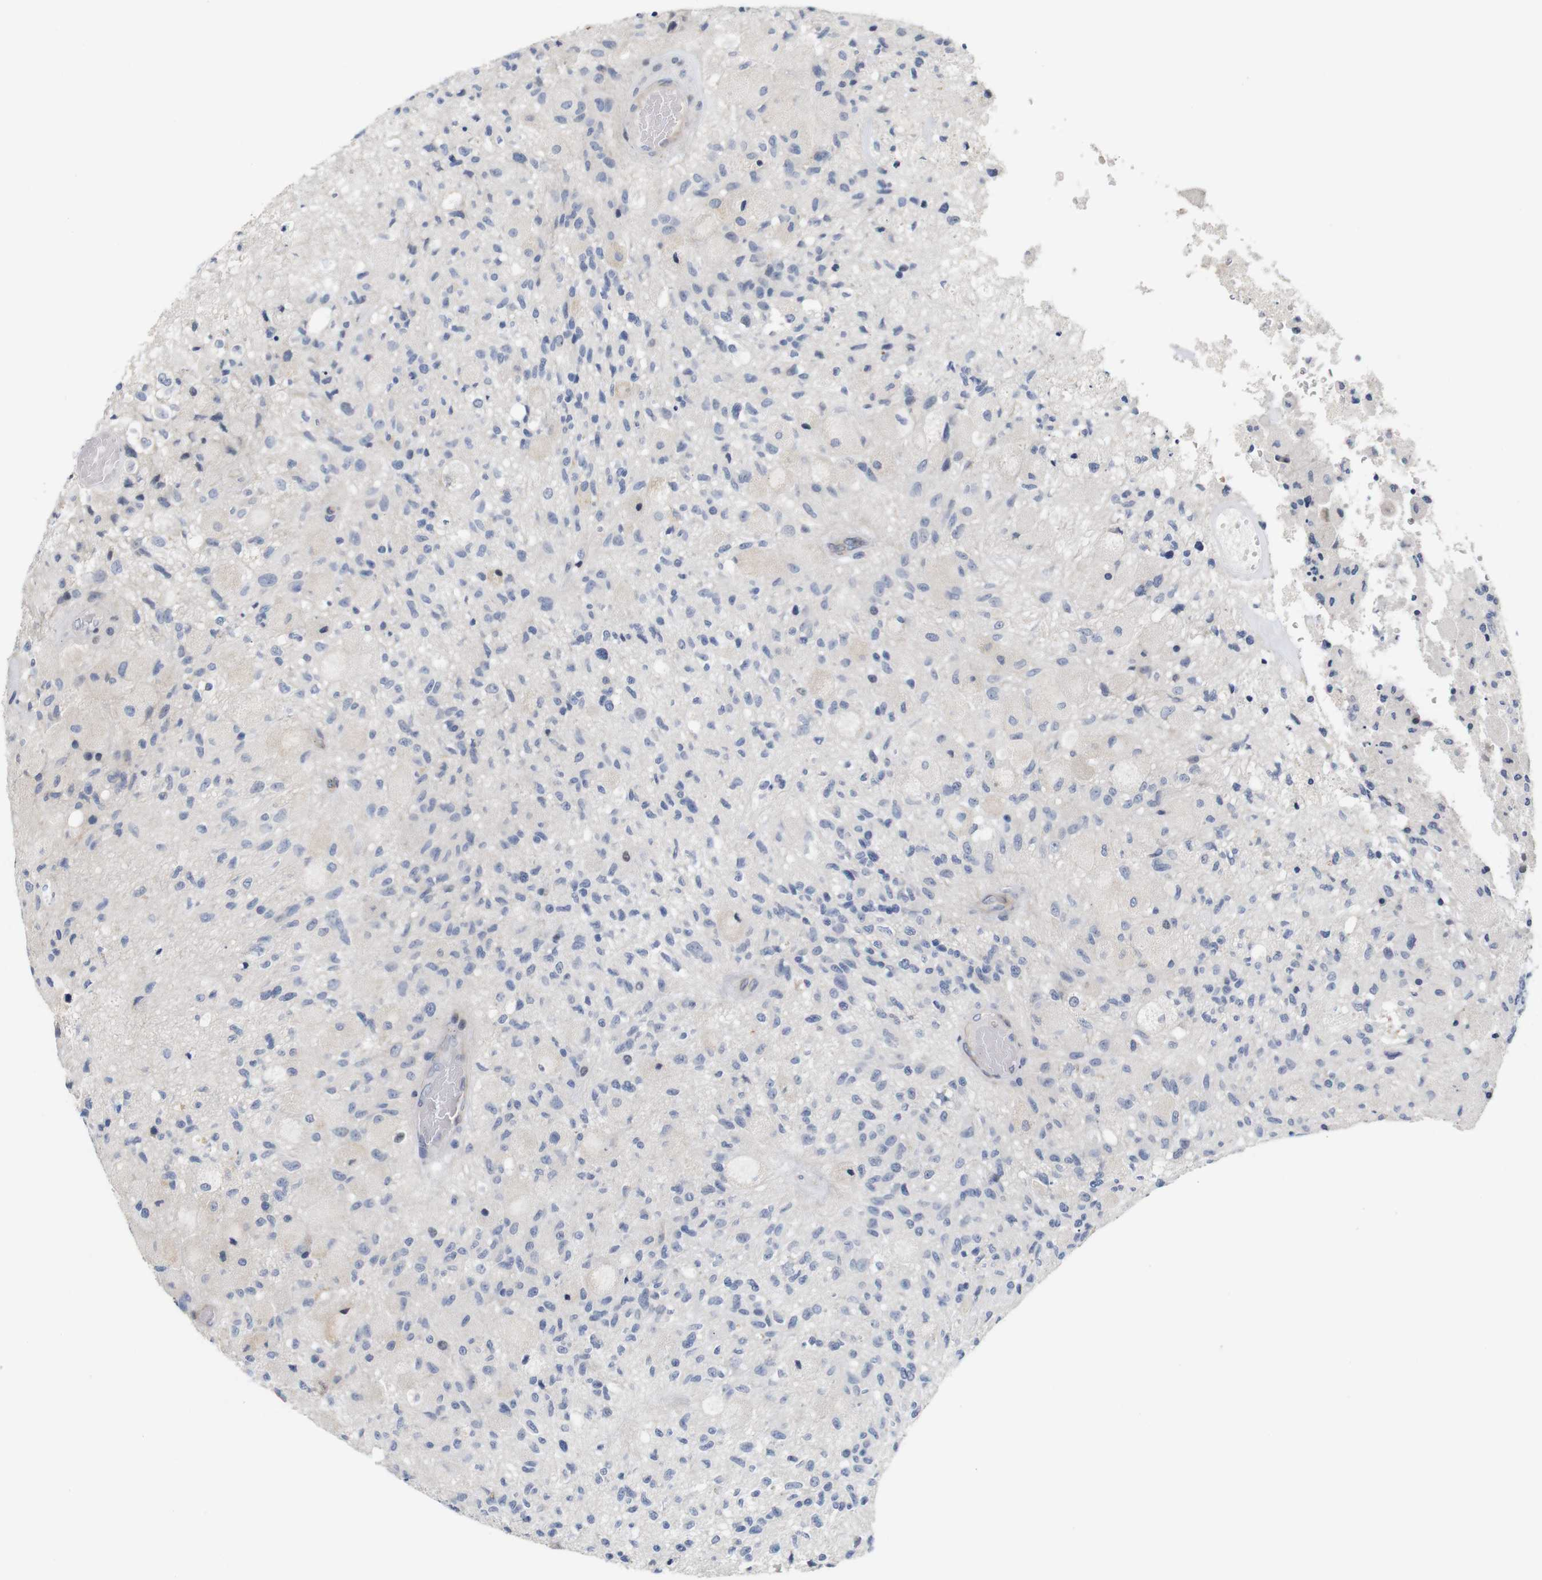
{"staining": {"intensity": "weak", "quantity": "<25%", "location": "cytoplasmic/membranous"}, "tissue": "glioma", "cell_type": "Tumor cells", "image_type": "cancer", "snomed": [{"axis": "morphology", "description": "Normal tissue, NOS"}, {"axis": "morphology", "description": "Glioma, malignant, High grade"}, {"axis": "topography", "description": "Cerebral cortex"}], "caption": "The histopathology image demonstrates no staining of tumor cells in malignant high-grade glioma. (DAB (3,3'-diaminobenzidine) immunohistochemistry (IHC) with hematoxylin counter stain).", "gene": "CYB561", "patient": {"sex": "male", "age": 77}}